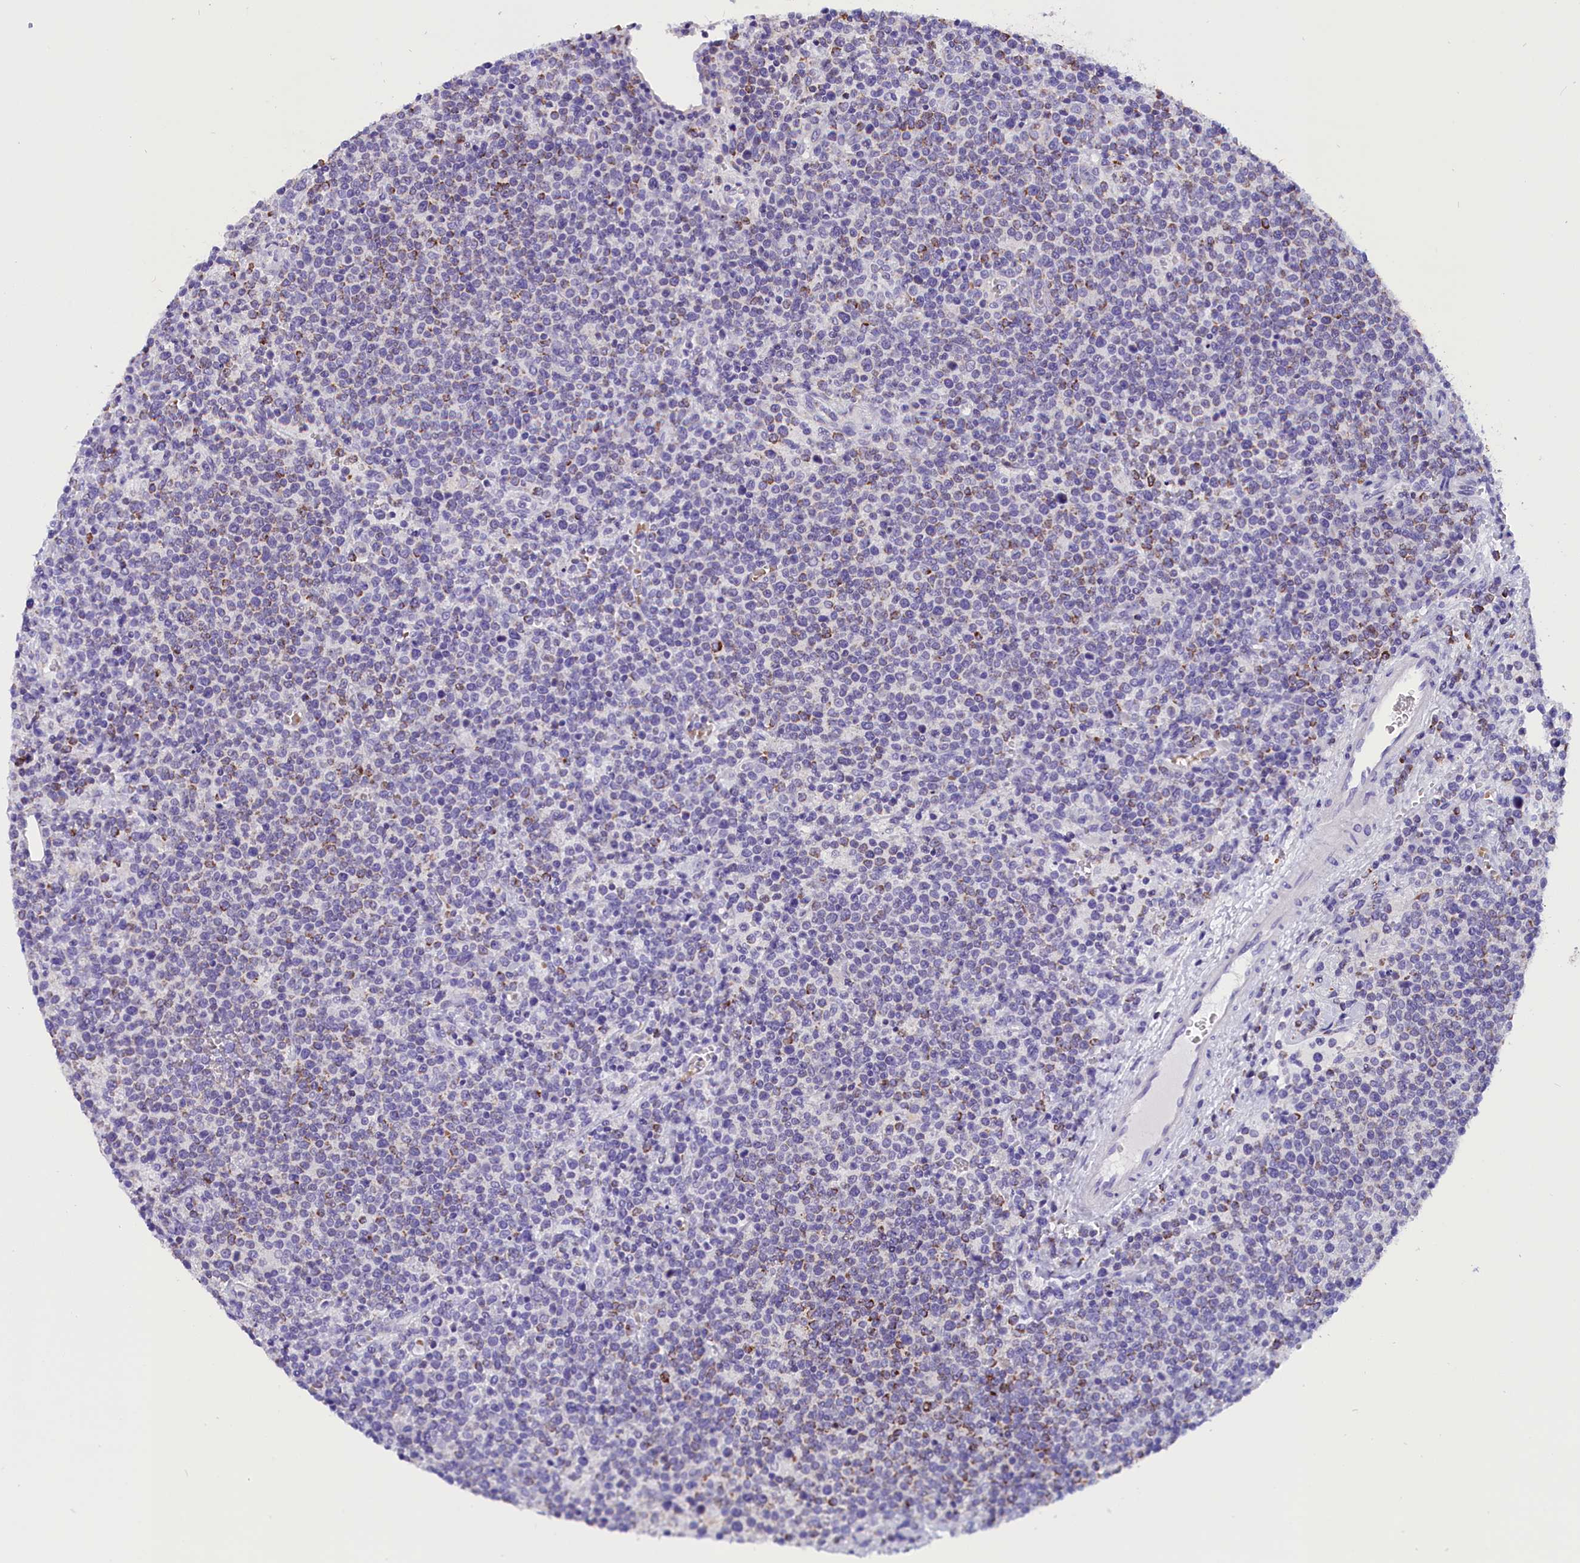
{"staining": {"intensity": "negative", "quantity": "none", "location": "none"}, "tissue": "lymphoma", "cell_type": "Tumor cells", "image_type": "cancer", "snomed": [{"axis": "morphology", "description": "Malignant lymphoma, non-Hodgkin's type, High grade"}, {"axis": "topography", "description": "Lymph node"}], "caption": "Immunohistochemical staining of malignant lymphoma, non-Hodgkin's type (high-grade) displays no significant expression in tumor cells. The staining was performed using DAB to visualize the protein expression in brown, while the nuclei were stained in blue with hematoxylin (Magnification: 20x).", "gene": "ABAT", "patient": {"sex": "male", "age": 61}}